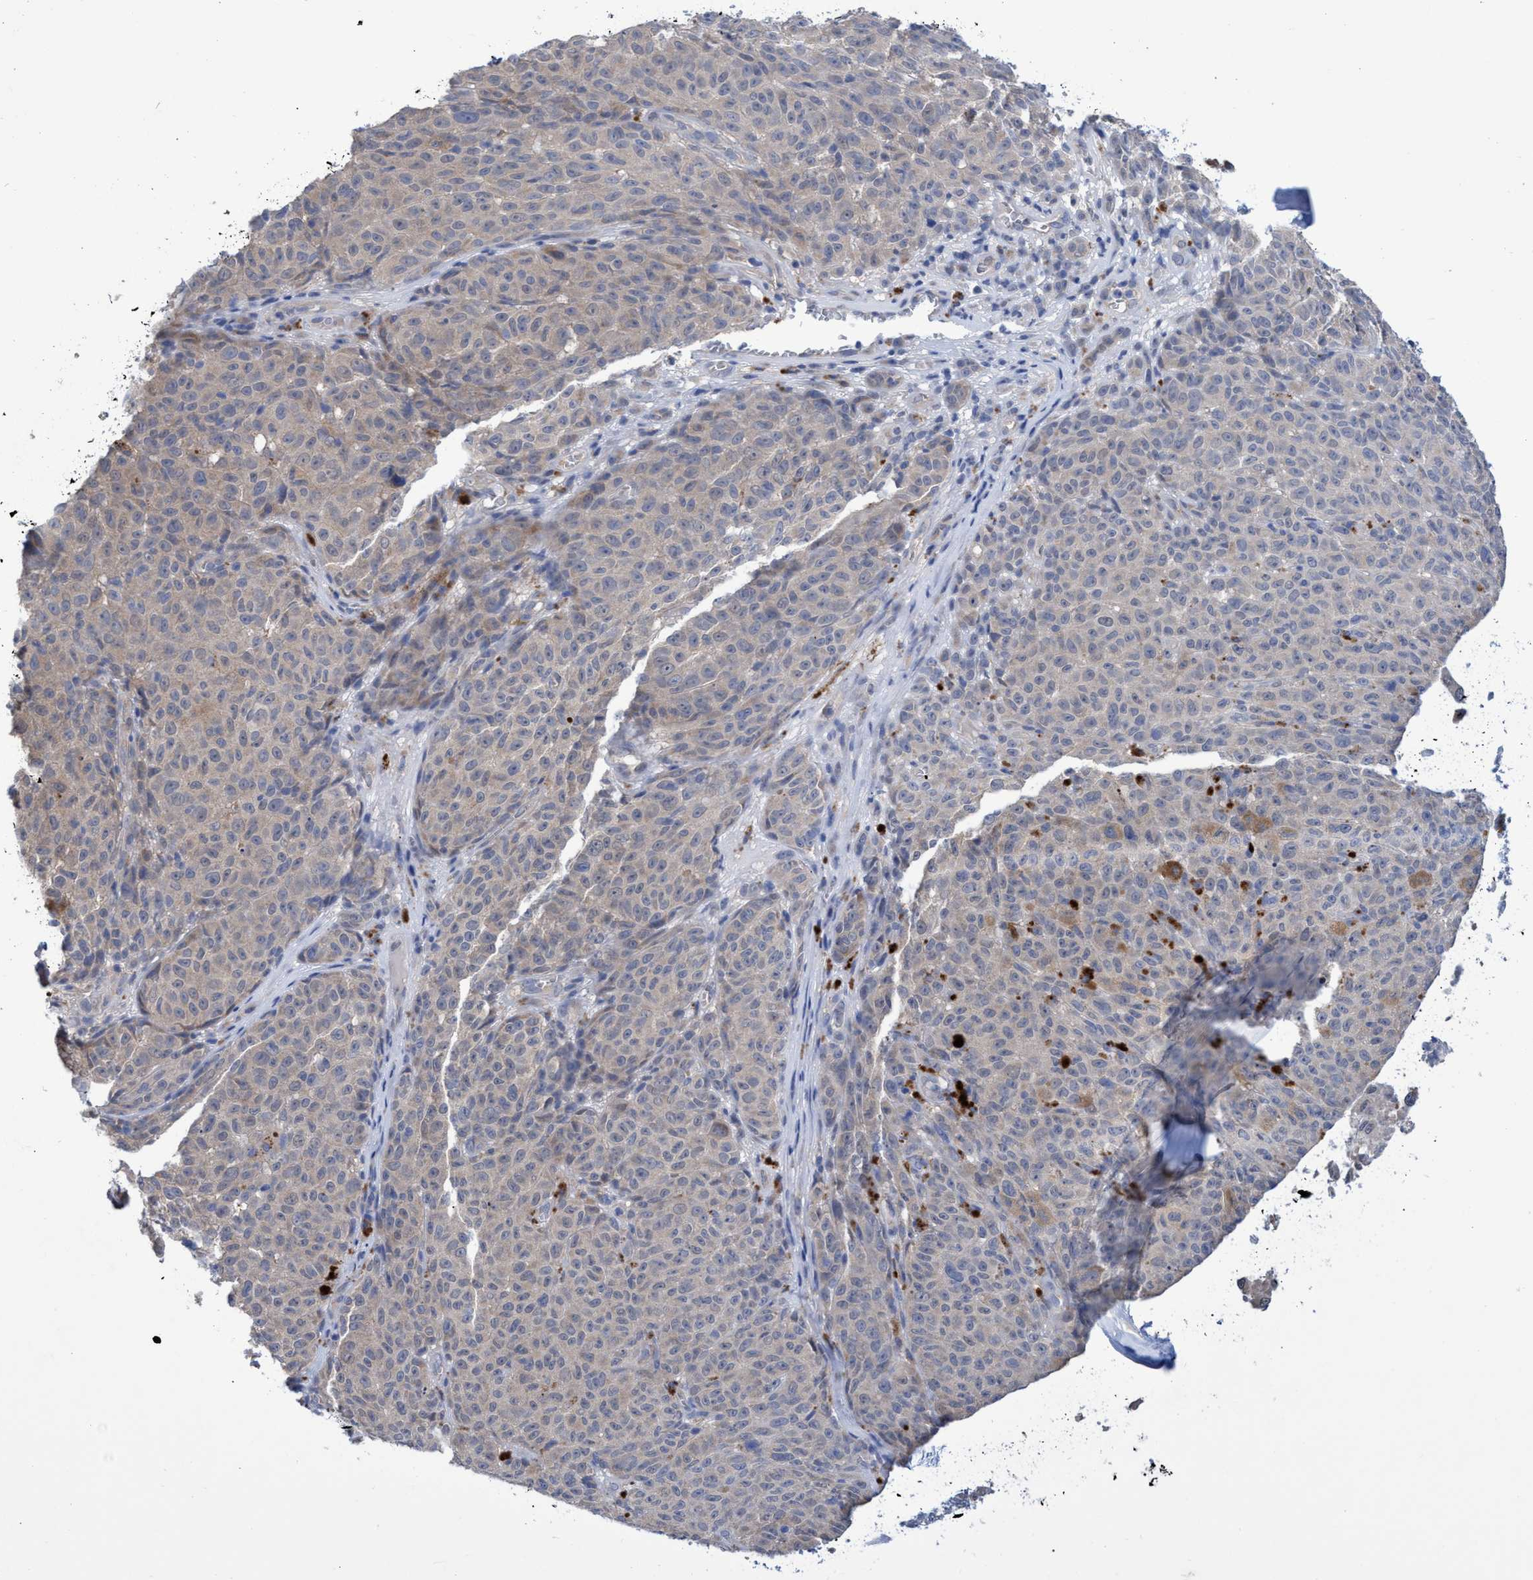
{"staining": {"intensity": "weak", "quantity": "<25%", "location": "cytoplasmic/membranous"}, "tissue": "skin cancer", "cell_type": "Tumor cells", "image_type": "cancer", "snomed": [{"axis": "morphology", "description": "Basal cell carcinoma"}, {"axis": "topography", "description": "Skin"}], "caption": "Tumor cells show no significant expression in skin cancer. (Immunohistochemistry (ihc), brightfield microscopy, high magnification).", "gene": "SVEP1", "patient": {"sex": "female", "age": 64}}